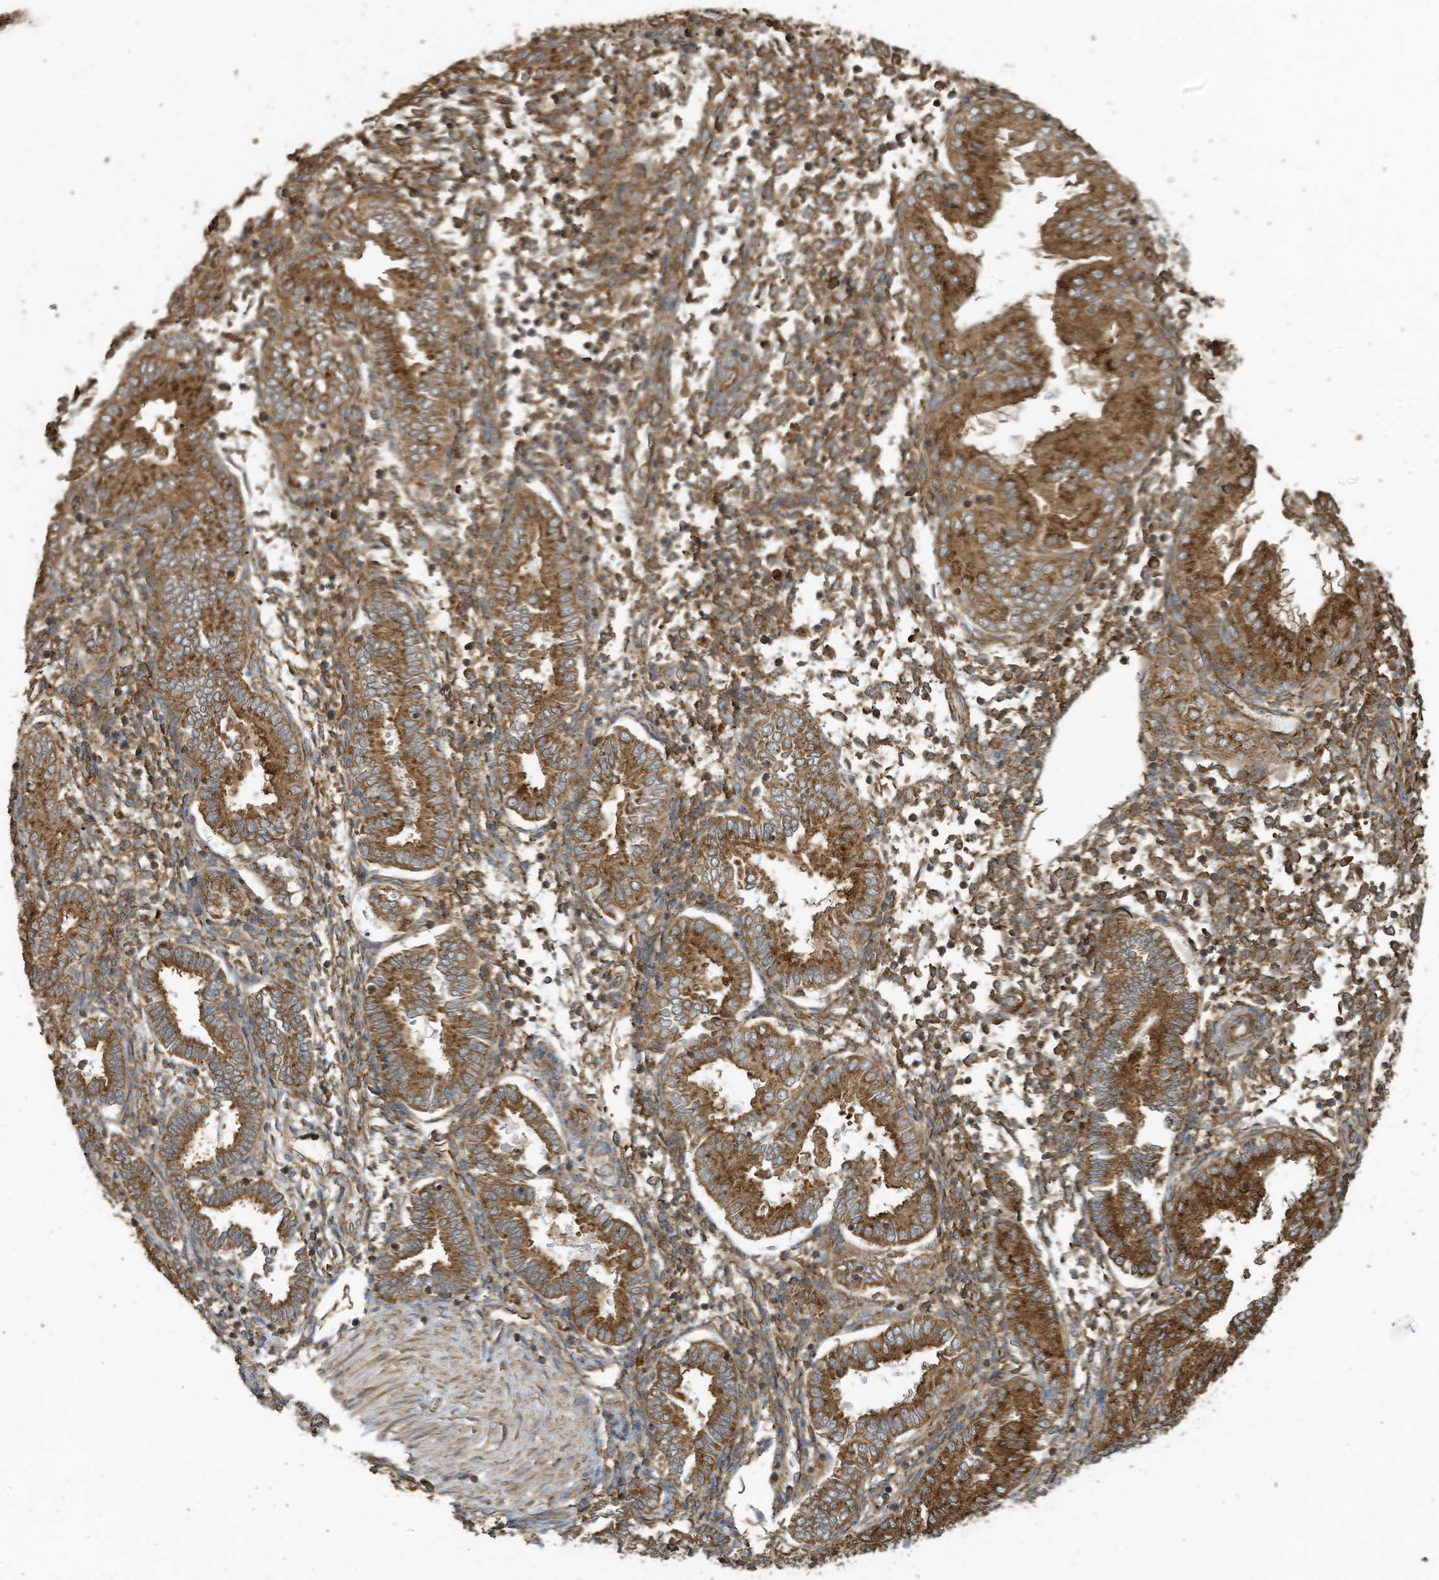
{"staining": {"intensity": "moderate", "quantity": "25%-75%", "location": "cytoplasmic/membranous"}, "tissue": "endometrium", "cell_type": "Cells in endometrial stroma", "image_type": "normal", "snomed": [{"axis": "morphology", "description": "Normal tissue, NOS"}, {"axis": "topography", "description": "Endometrium"}], "caption": "High-power microscopy captured an immunohistochemistry histopathology image of normal endometrium, revealing moderate cytoplasmic/membranous expression in approximately 25%-75% of cells in endometrial stroma. Immunohistochemistry (ihc) stains the protein in brown and the nuclei are stained blue.", "gene": "COX10", "patient": {"sex": "female", "age": 53}}